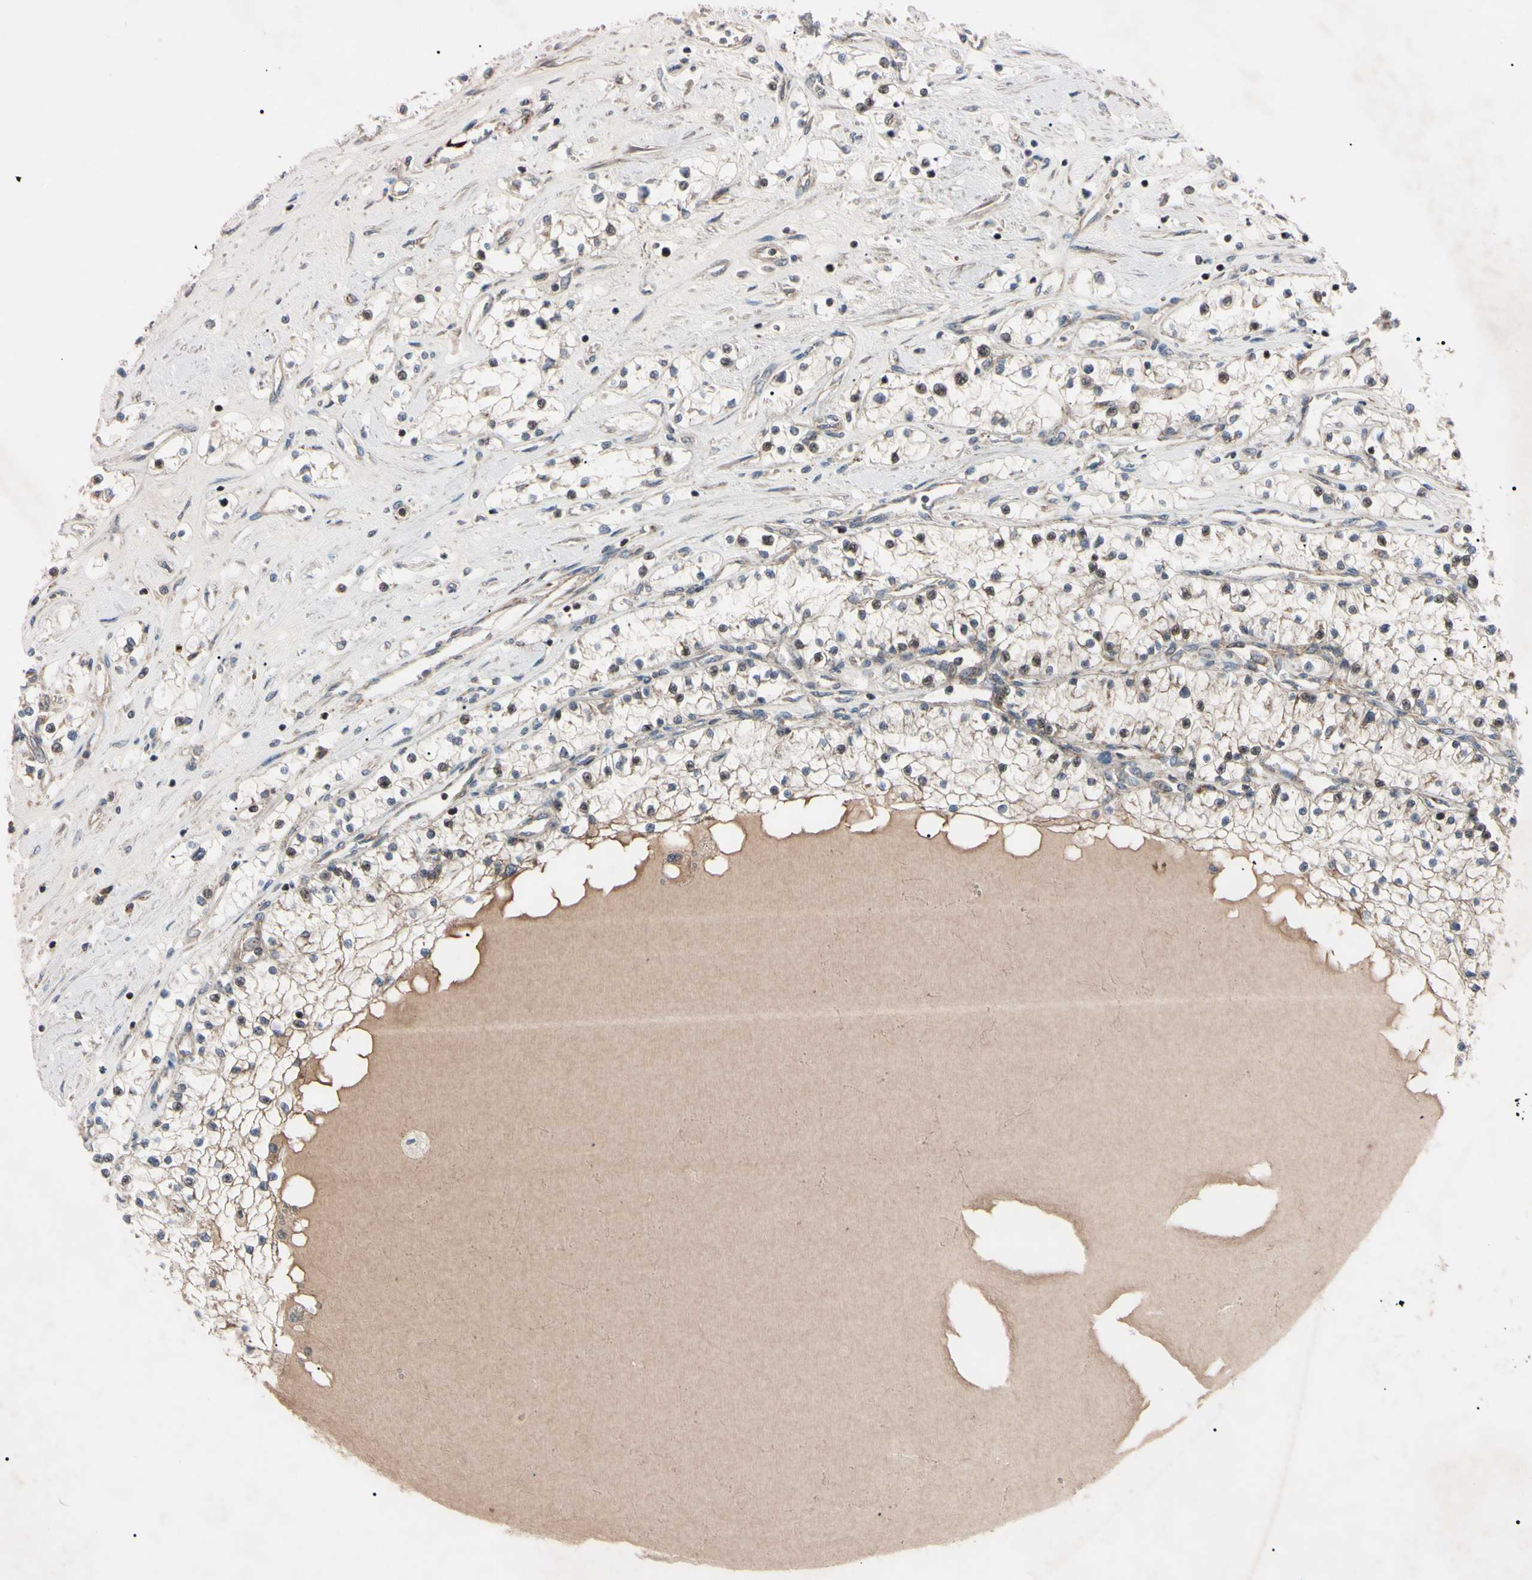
{"staining": {"intensity": "negative", "quantity": "none", "location": "none"}, "tissue": "renal cancer", "cell_type": "Tumor cells", "image_type": "cancer", "snomed": [{"axis": "morphology", "description": "Adenocarcinoma, NOS"}, {"axis": "topography", "description": "Kidney"}], "caption": "The photomicrograph exhibits no staining of tumor cells in renal cancer (adenocarcinoma).", "gene": "TNFRSF1A", "patient": {"sex": "male", "age": 68}}